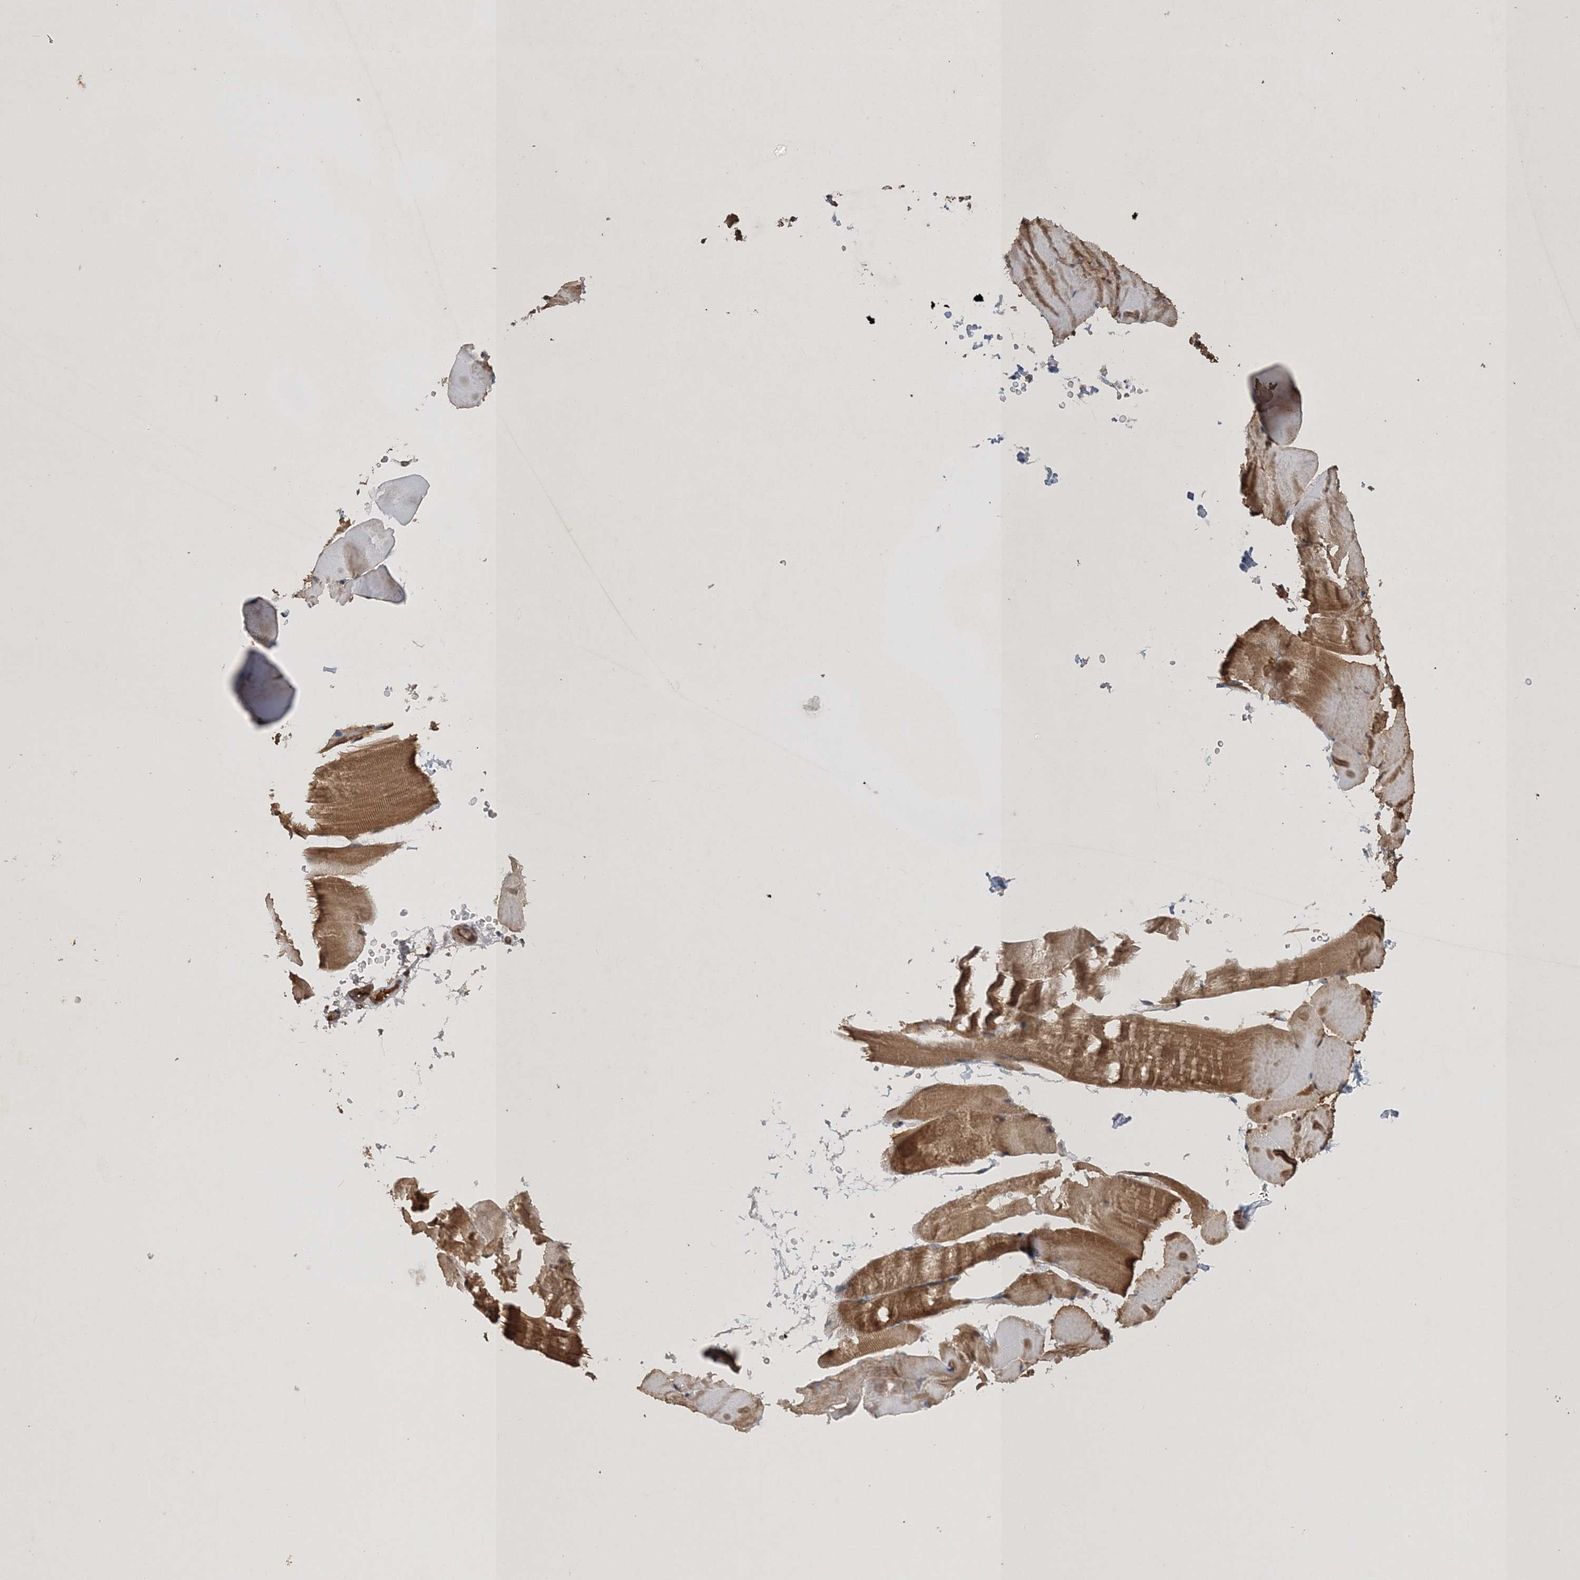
{"staining": {"intensity": "moderate", "quantity": "25%-75%", "location": "cytoplasmic/membranous"}, "tissue": "skeletal muscle", "cell_type": "Myocytes", "image_type": "normal", "snomed": [{"axis": "morphology", "description": "Normal tissue, NOS"}, {"axis": "topography", "description": "Skeletal muscle"}, {"axis": "topography", "description": "Parathyroid gland"}], "caption": "Protein positivity by immunohistochemistry (IHC) exhibits moderate cytoplasmic/membranous positivity in about 25%-75% of myocytes in benign skeletal muscle. The staining was performed using DAB to visualize the protein expression in brown, while the nuclei were stained in blue with hematoxylin (Magnification: 20x).", "gene": "SCRN3", "patient": {"sex": "female", "age": 37}}